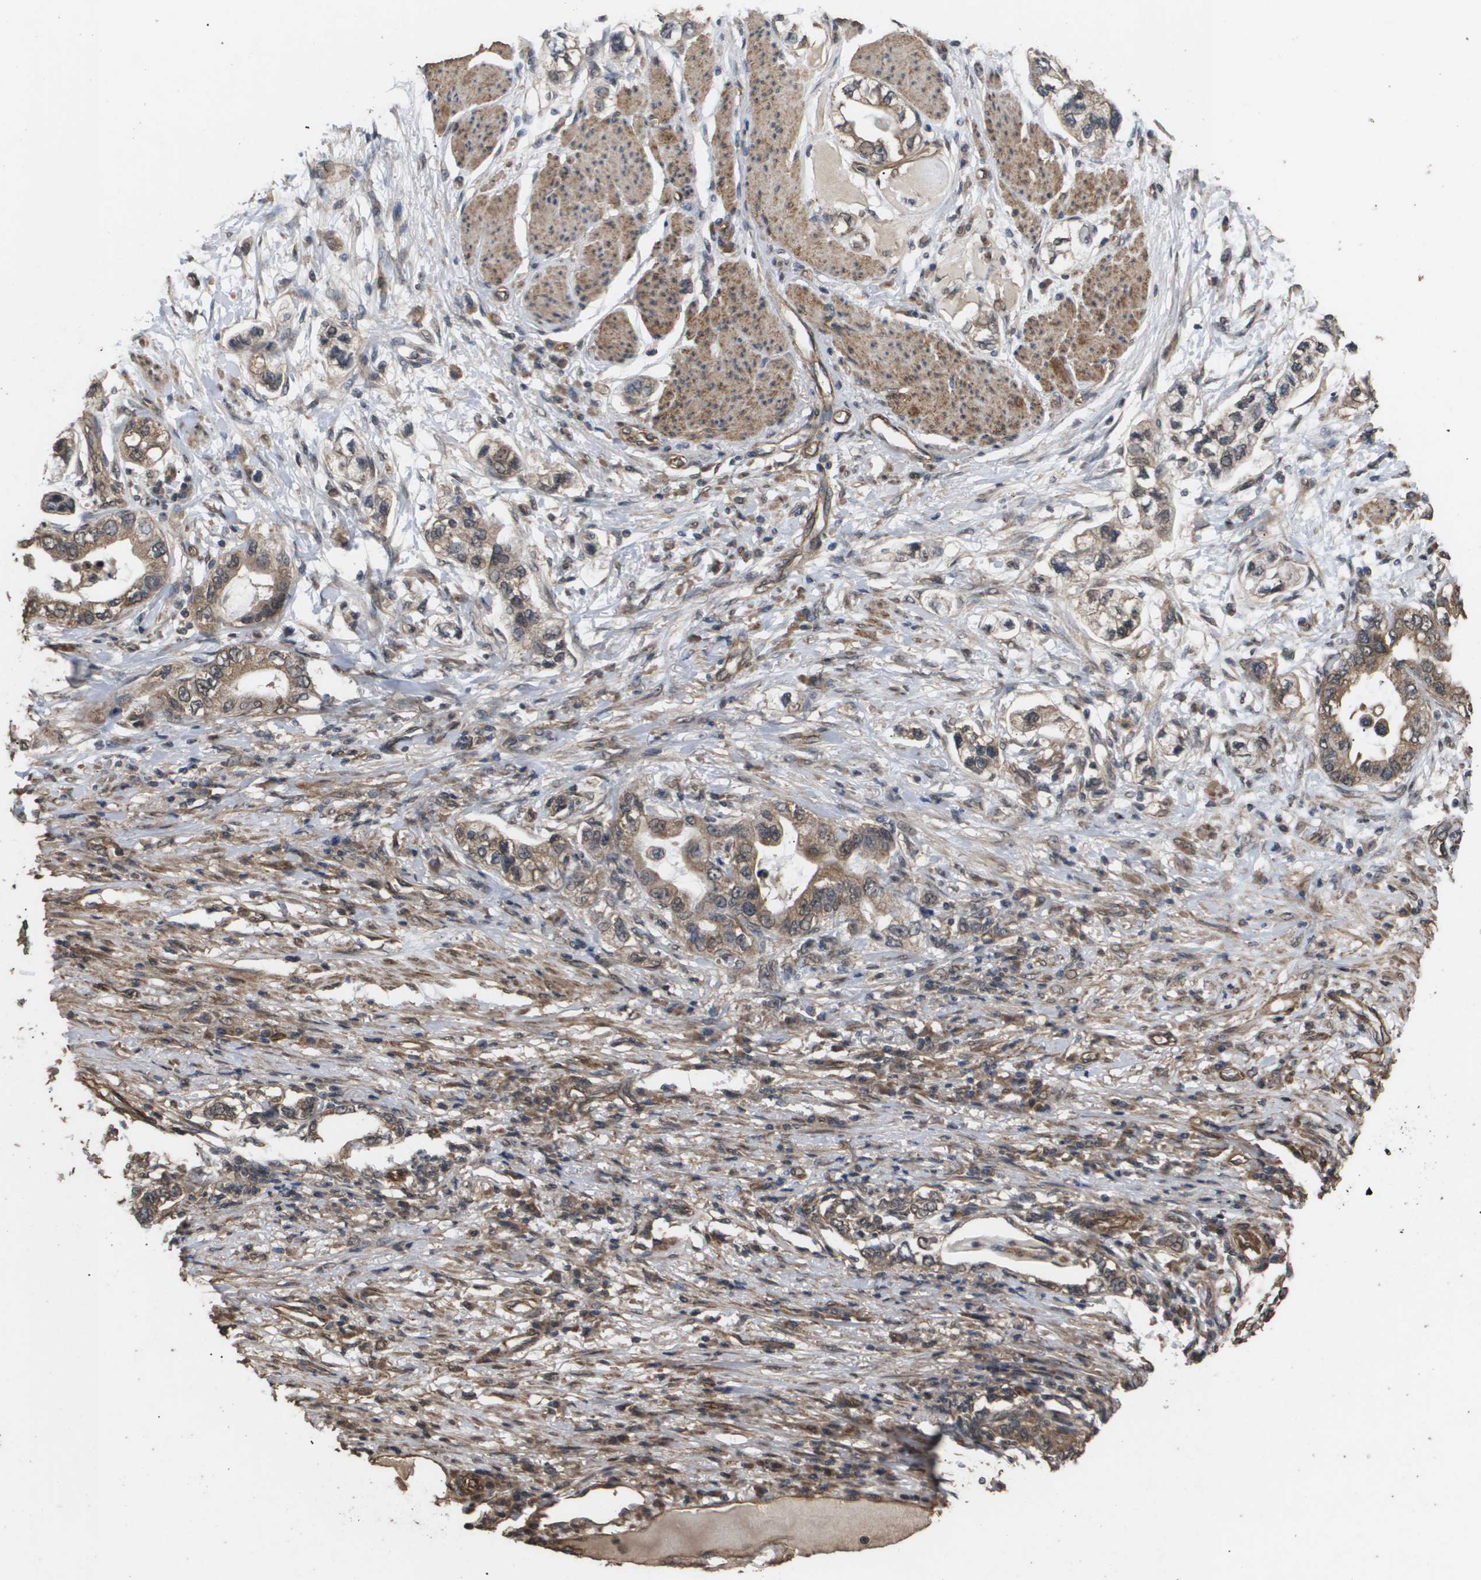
{"staining": {"intensity": "moderate", "quantity": ">75%", "location": "cytoplasmic/membranous"}, "tissue": "stomach cancer", "cell_type": "Tumor cells", "image_type": "cancer", "snomed": [{"axis": "morphology", "description": "Adenocarcinoma, NOS"}, {"axis": "topography", "description": "Stomach, lower"}], "caption": "Immunohistochemistry (IHC) of stomach cancer shows medium levels of moderate cytoplasmic/membranous staining in approximately >75% of tumor cells.", "gene": "CUL5", "patient": {"sex": "female", "age": 93}}